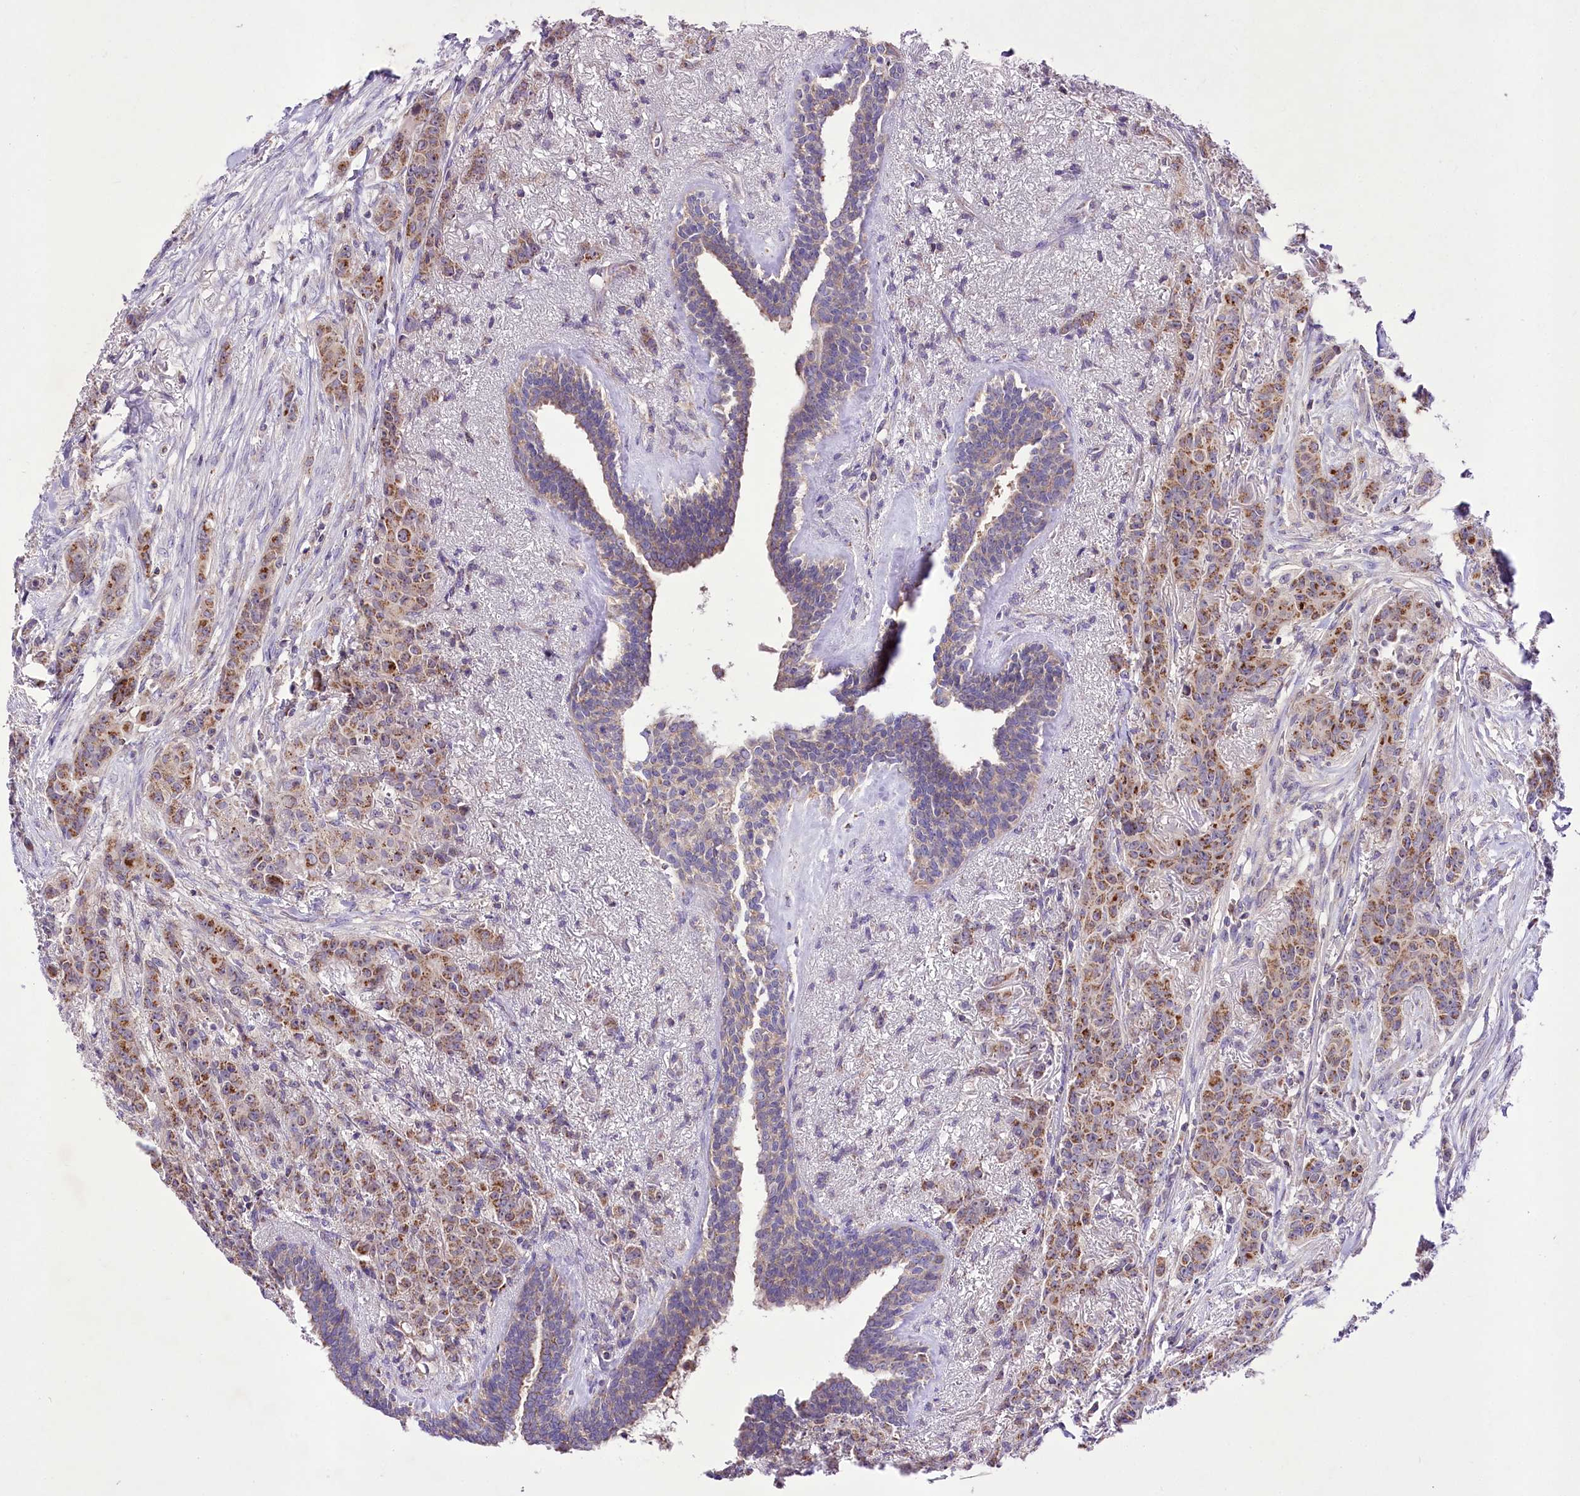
{"staining": {"intensity": "moderate", "quantity": ">75%", "location": "cytoplasmic/membranous"}, "tissue": "breast cancer", "cell_type": "Tumor cells", "image_type": "cancer", "snomed": [{"axis": "morphology", "description": "Duct carcinoma"}, {"axis": "topography", "description": "Breast"}], "caption": "Immunohistochemistry of infiltrating ductal carcinoma (breast) demonstrates medium levels of moderate cytoplasmic/membranous positivity in about >75% of tumor cells.", "gene": "ATE1", "patient": {"sex": "female", "age": 40}}